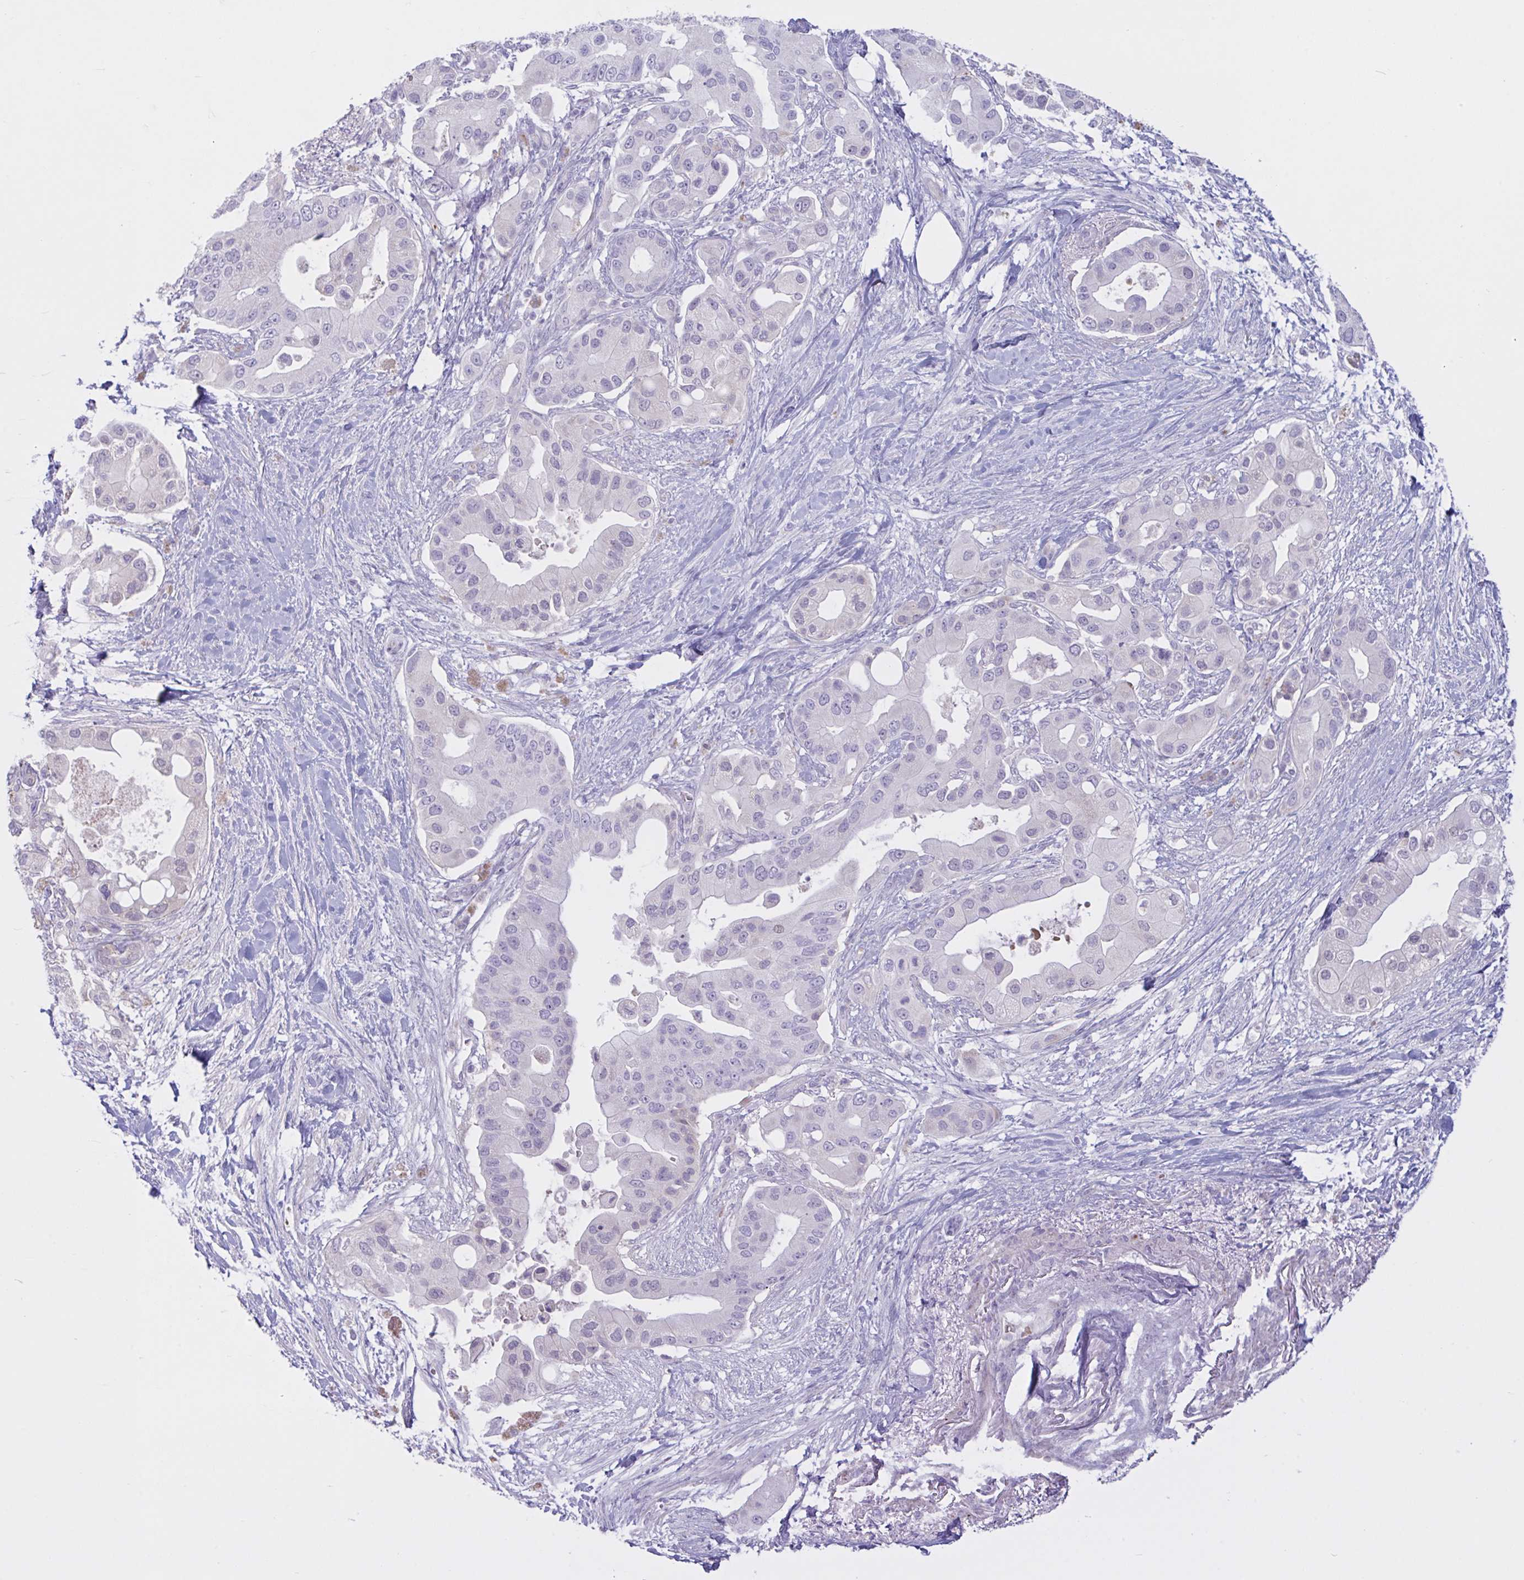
{"staining": {"intensity": "negative", "quantity": "none", "location": "none"}, "tissue": "pancreatic cancer", "cell_type": "Tumor cells", "image_type": "cancer", "snomed": [{"axis": "morphology", "description": "Adenocarcinoma, NOS"}, {"axis": "topography", "description": "Pancreas"}], "caption": "Tumor cells show no significant protein staining in pancreatic cancer.", "gene": "VWC2", "patient": {"sex": "male", "age": 57}}